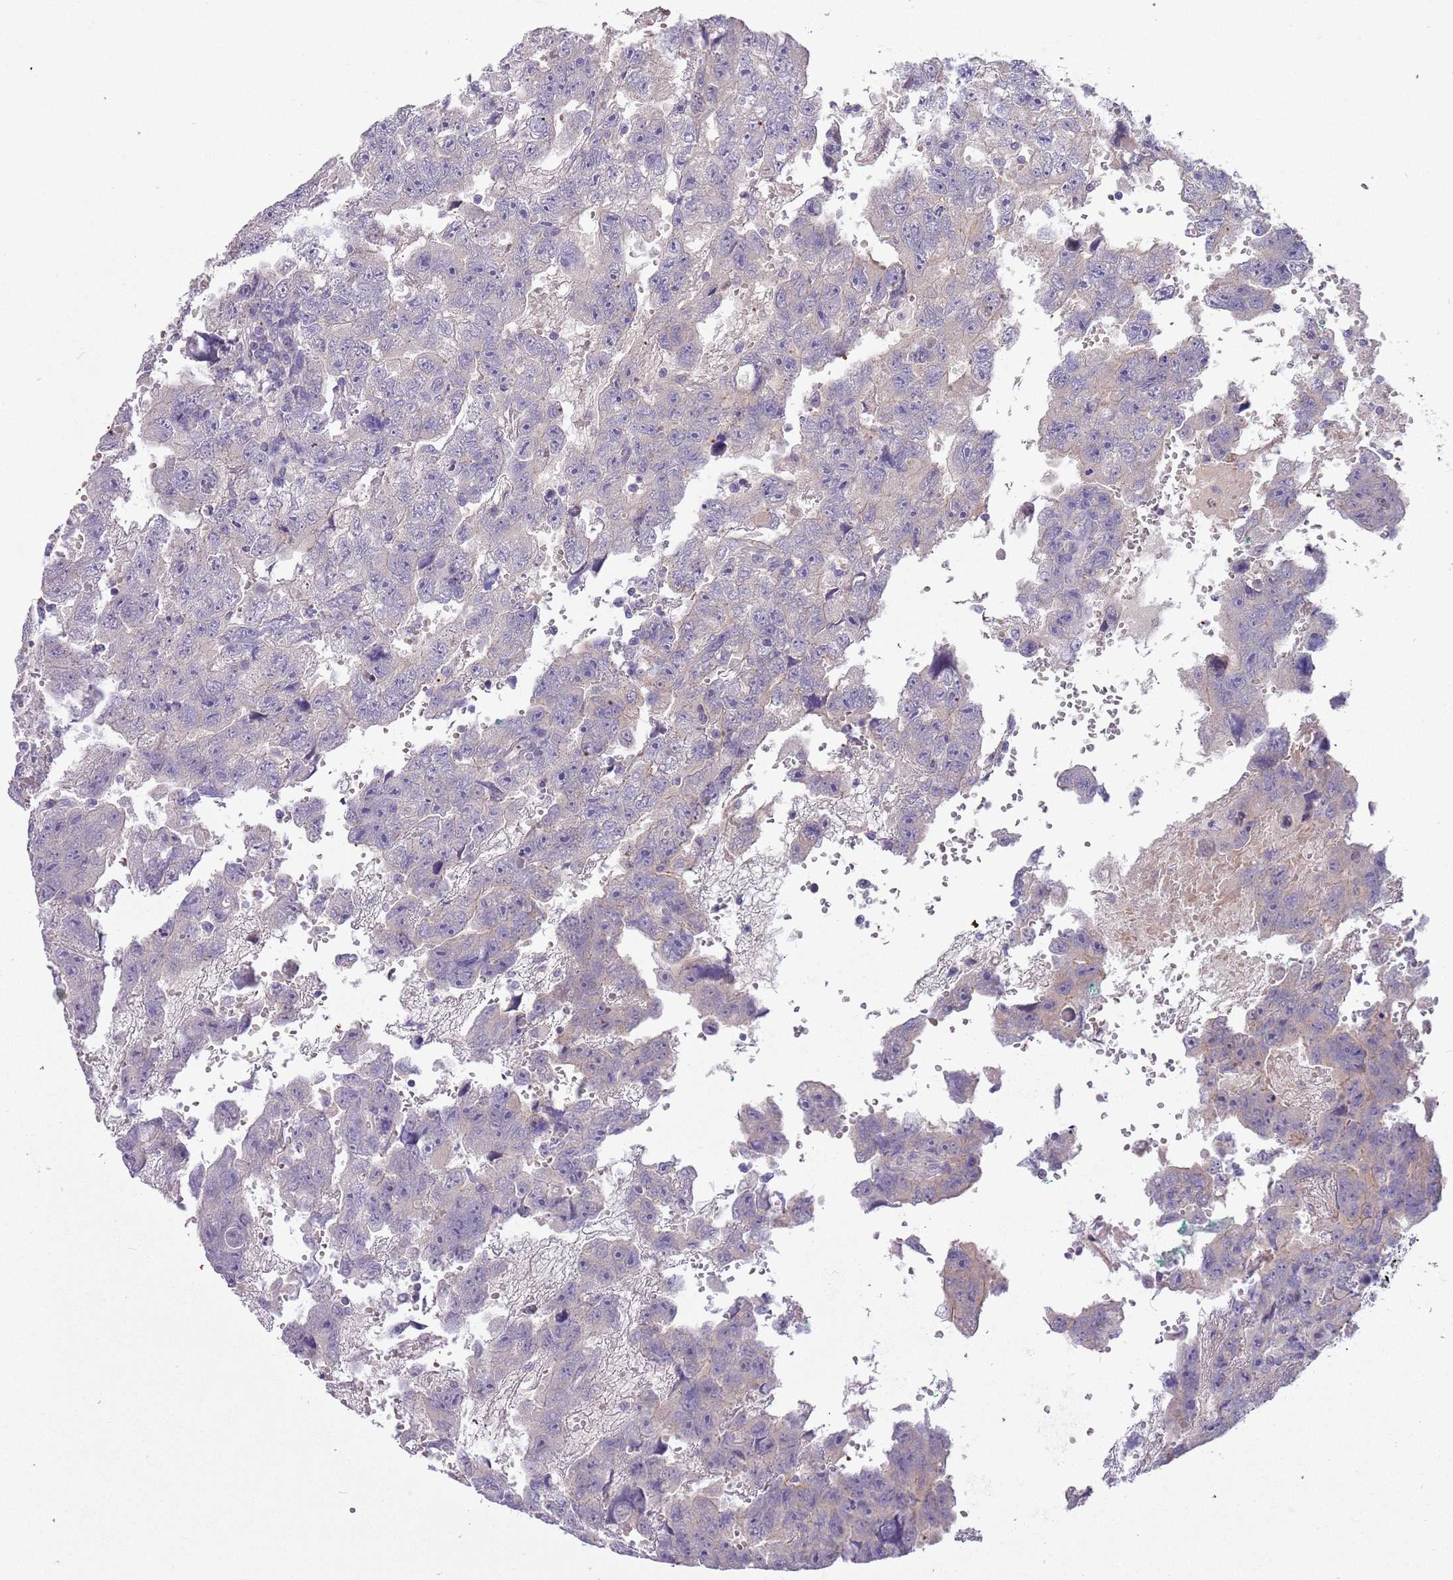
{"staining": {"intensity": "negative", "quantity": "none", "location": "none"}, "tissue": "testis cancer", "cell_type": "Tumor cells", "image_type": "cancer", "snomed": [{"axis": "morphology", "description": "Carcinoma, Embryonal, NOS"}, {"axis": "topography", "description": "Testis"}], "caption": "The photomicrograph shows no significant staining in tumor cells of testis embryonal carcinoma.", "gene": "CFAP73", "patient": {"sex": "male", "age": 45}}